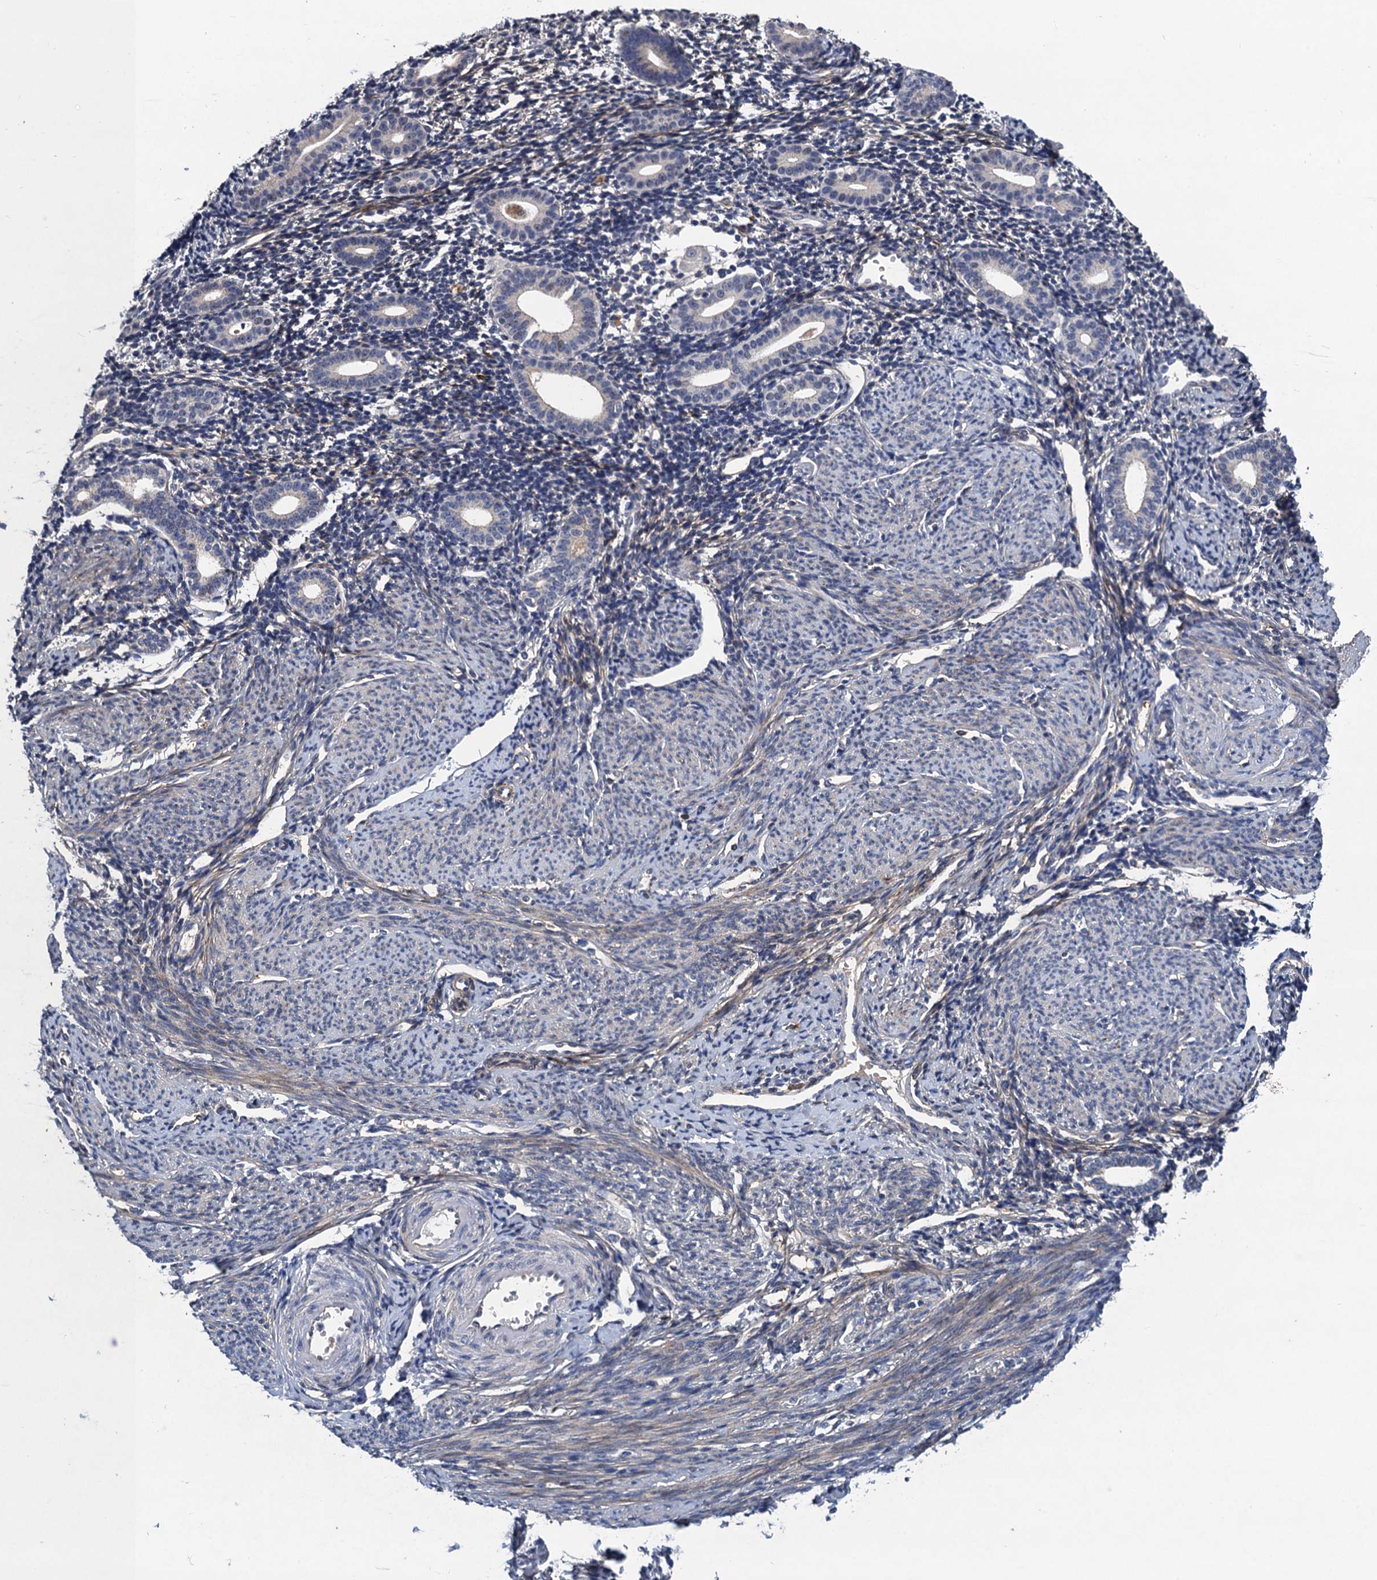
{"staining": {"intensity": "negative", "quantity": "none", "location": "none"}, "tissue": "endometrium", "cell_type": "Cells in endometrial stroma", "image_type": "normal", "snomed": [{"axis": "morphology", "description": "Normal tissue, NOS"}, {"axis": "topography", "description": "Endometrium"}], "caption": "This image is of unremarkable endometrium stained with immunohistochemistry to label a protein in brown with the nuclei are counter-stained blue. There is no expression in cells in endometrial stroma.", "gene": "TRAF7", "patient": {"sex": "female", "age": 56}}